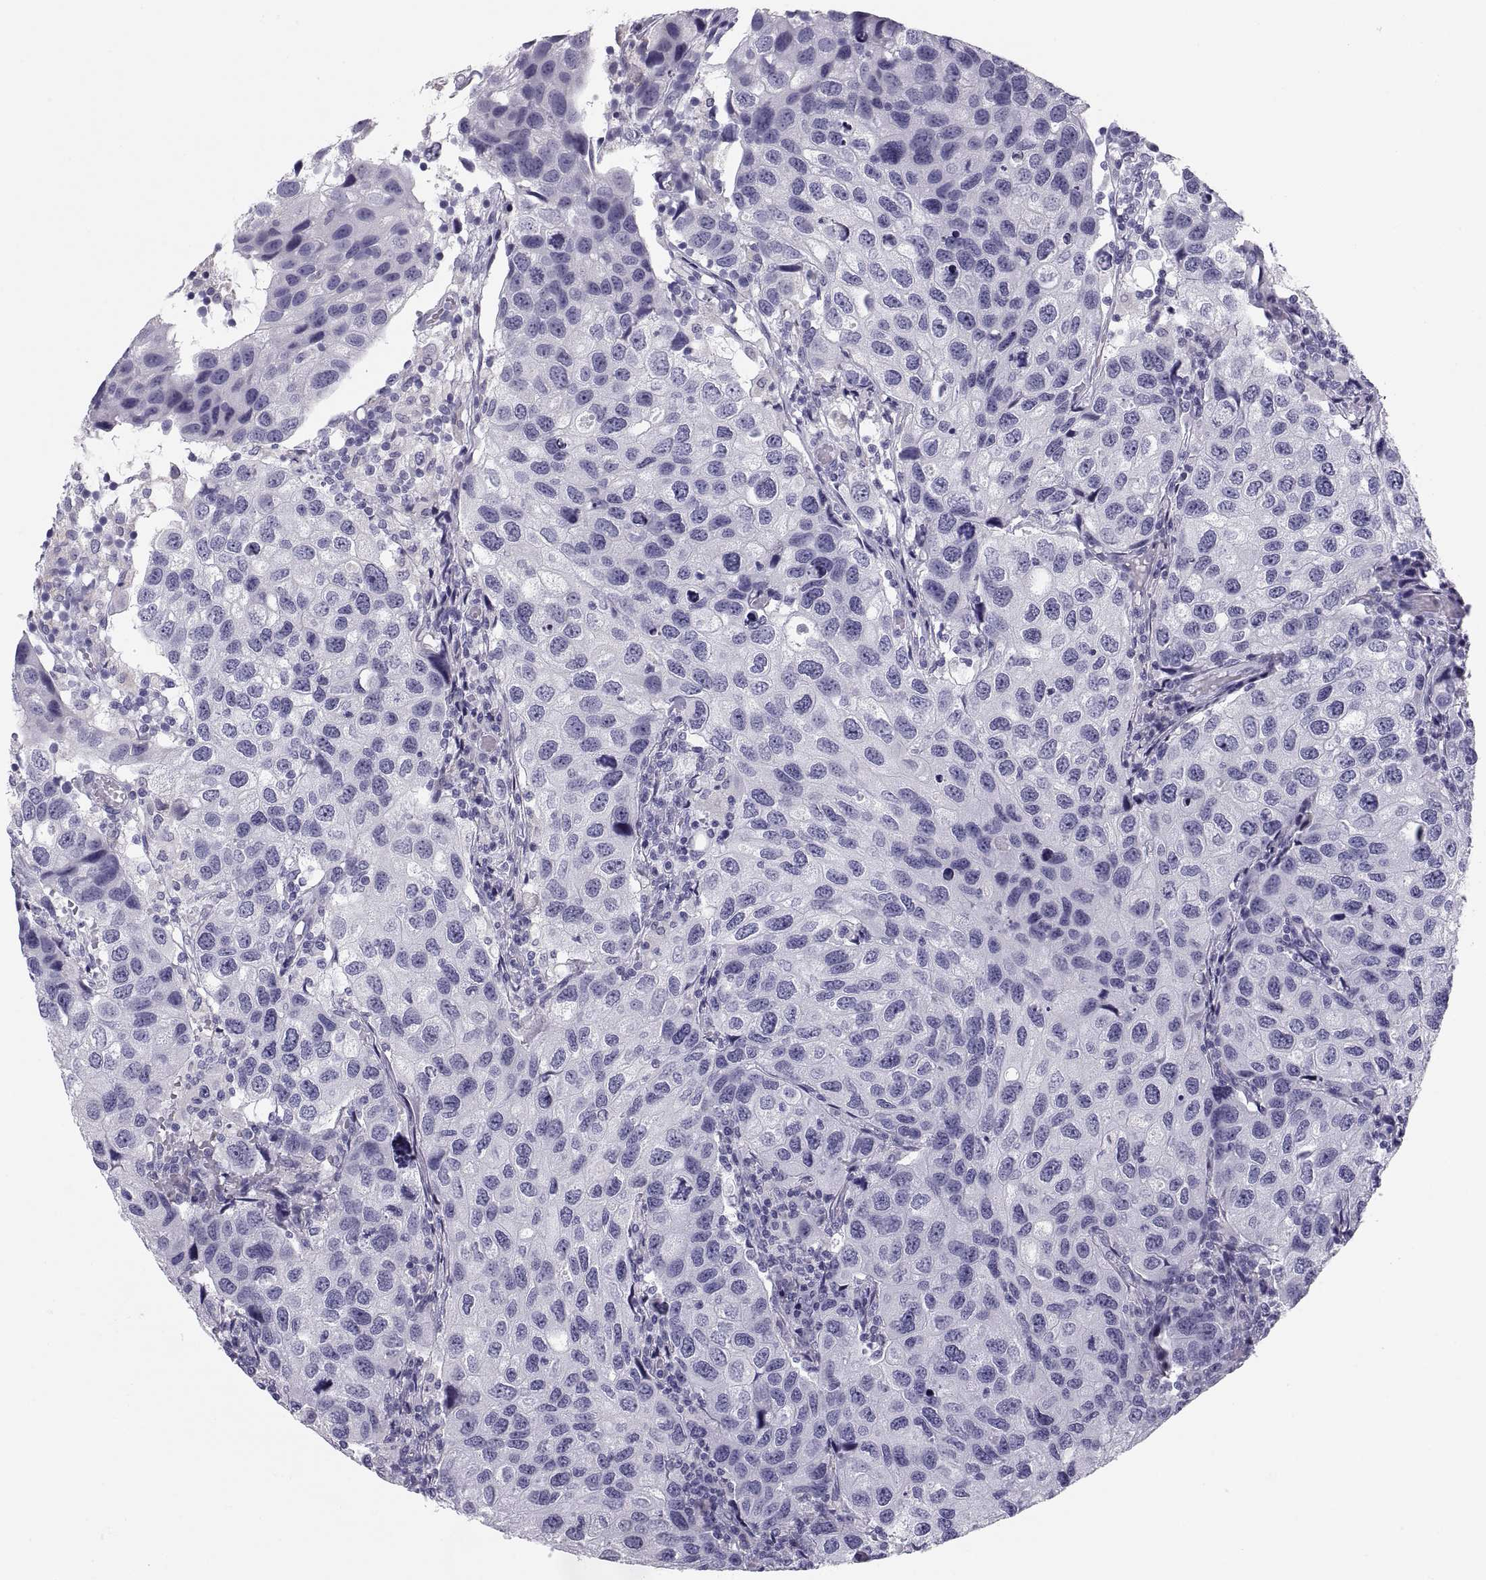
{"staining": {"intensity": "negative", "quantity": "none", "location": "none"}, "tissue": "urothelial cancer", "cell_type": "Tumor cells", "image_type": "cancer", "snomed": [{"axis": "morphology", "description": "Urothelial carcinoma, High grade"}, {"axis": "topography", "description": "Urinary bladder"}], "caption": "This is an immunohistochemistry micrograph of human urothelial carcinoma (high-grade). There is no staining in tumor cells.", "gene": "PAX2", "patient": {"sex": "male", "age": 79}}